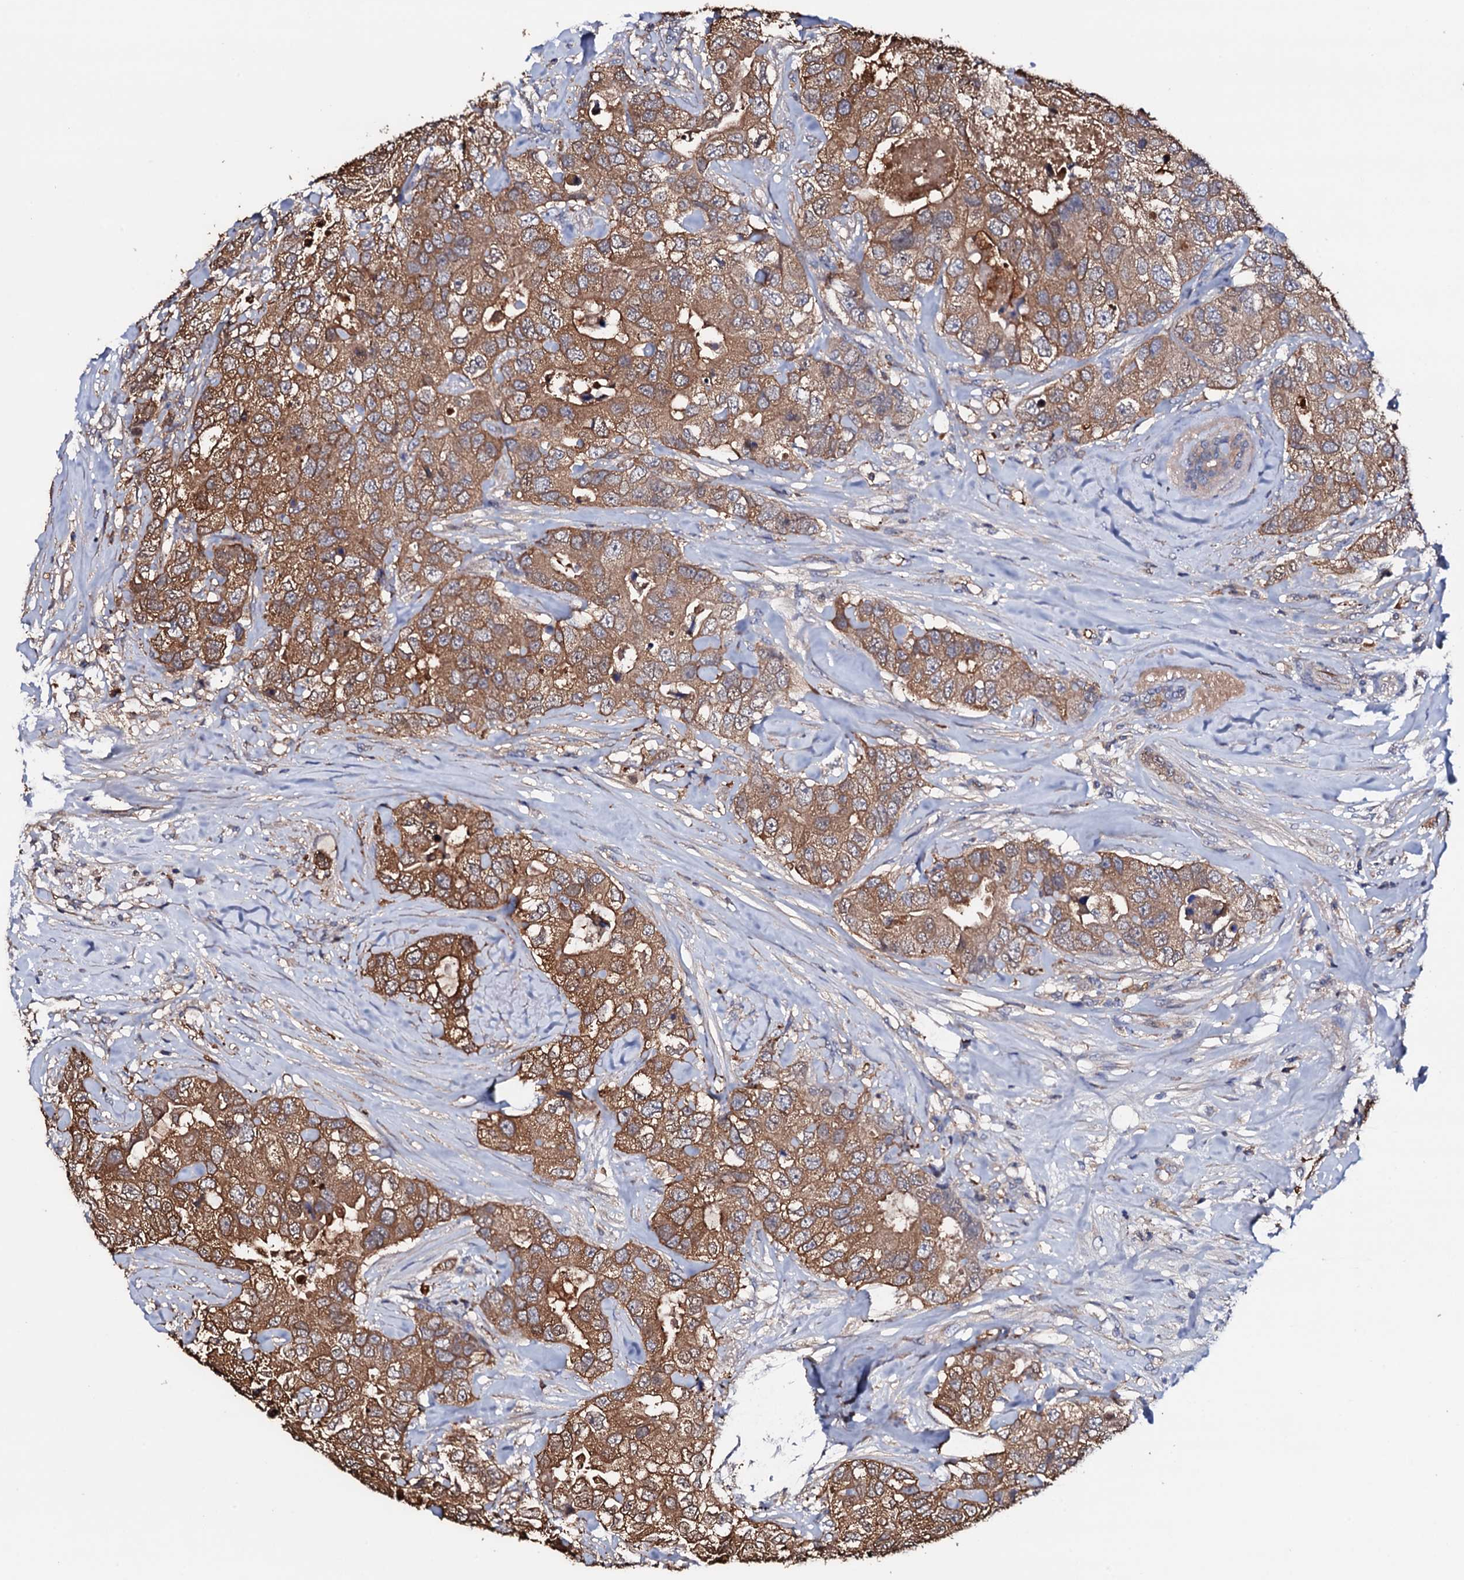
{"staining": {"intensity": "moderate", "quantity": ">75%", "location": "cytoplasmic/membranous"}, "tissue": "breast cancer", "cell_type": "Tumor cells", "image_type": "cancer", "snomed": [{"axis": "morphology", "description": "Duct carcinoma"}, {"axis": "topography", "description": "Breast"}], "caption": "A brown stain highlights moderate cytoplasmic/membranous positivity of a protein in breast cancer (intraductal carcinoma) tumor cells.", "gene": "TCAF2", "patient": {"sex": "female", "age": 62}}